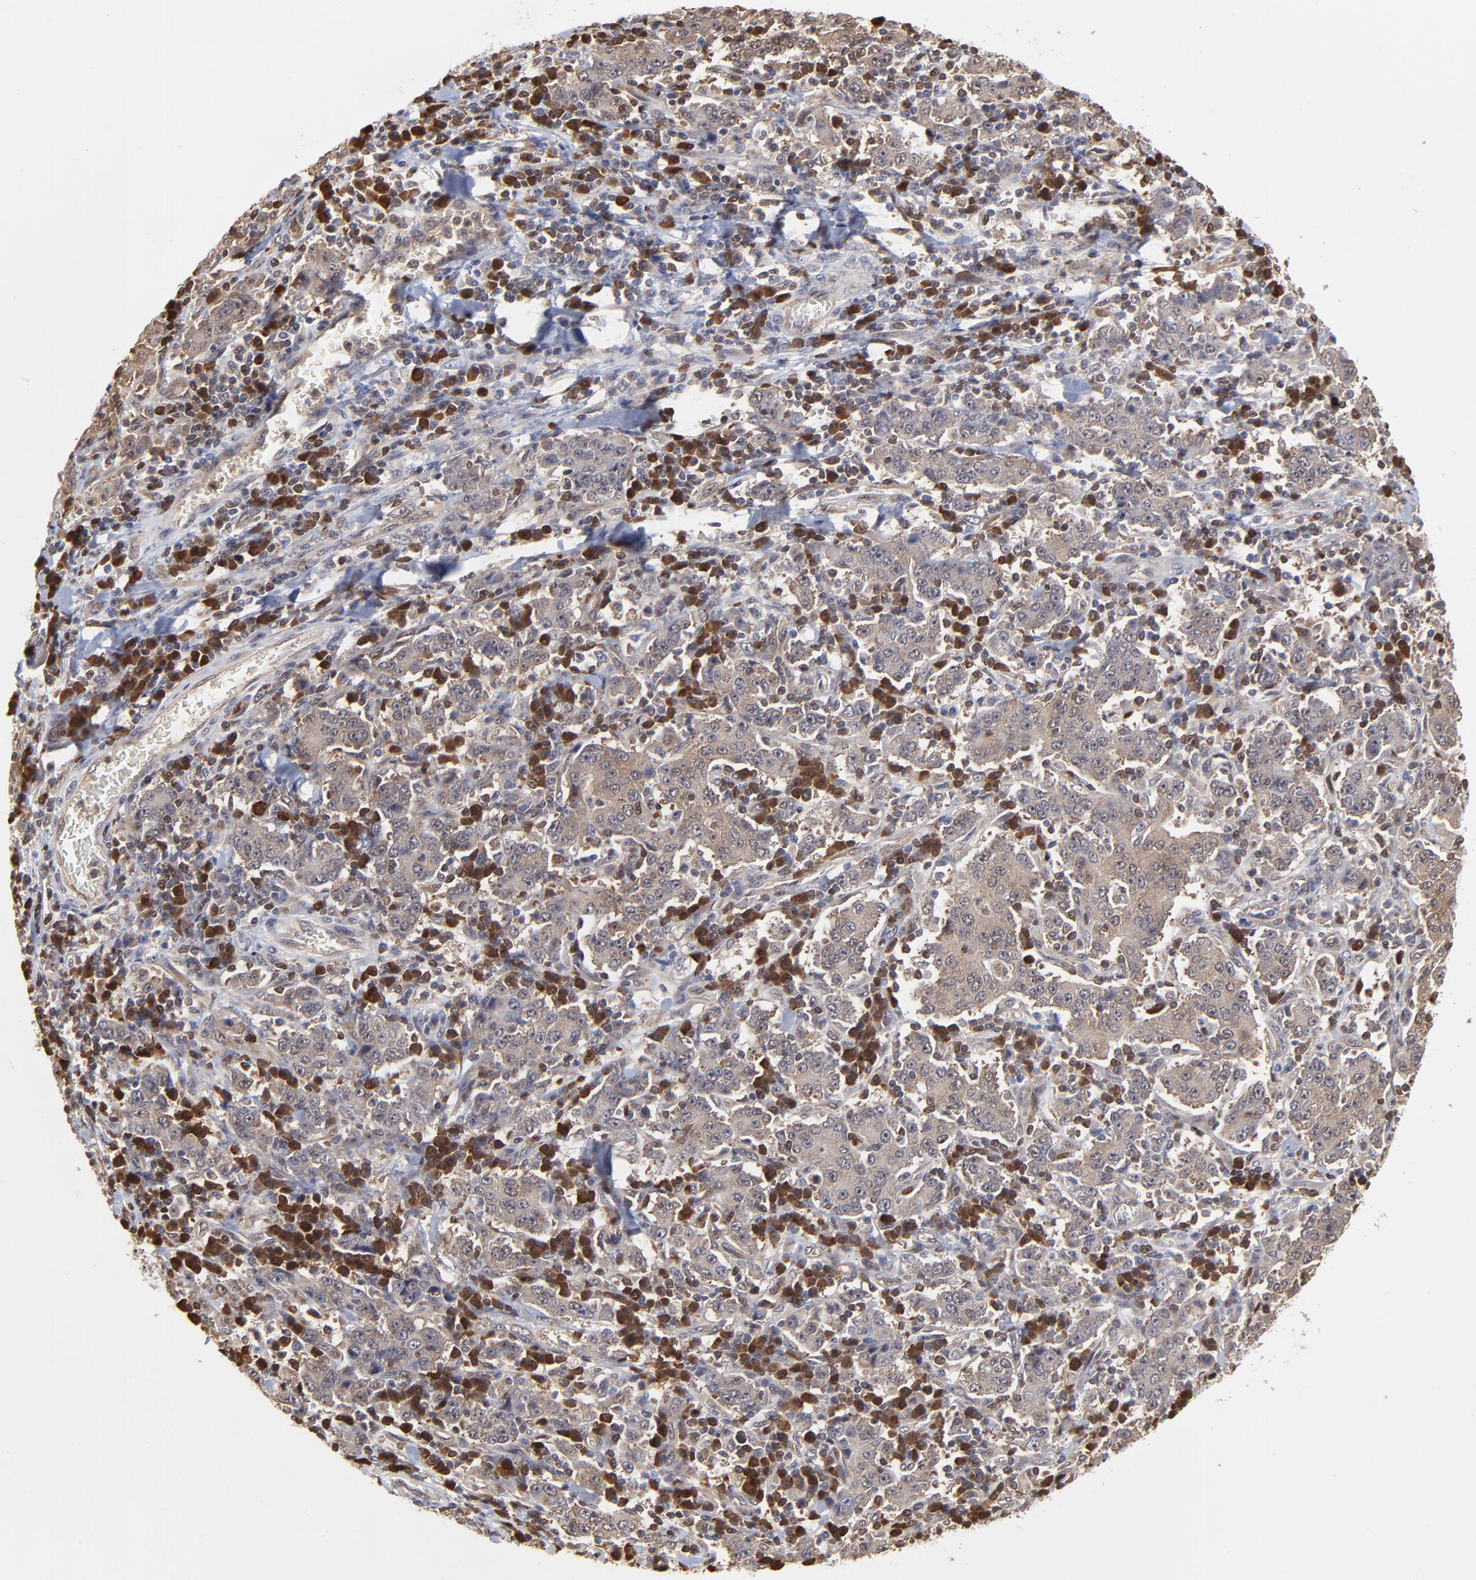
{"staining": {"intensity": "negative", "quantity": "none", "location": "none"}, "tissue": "stomach cancer", "cell_type": "Tumor cells", "image_type": "cancer", "snomed": [{"axis": "morphology", "description": "Normal tissue, NOS"}, {"axis": "morphology", "description": "Adenocarcinoma, NOS"}, {"axis": "topography", "description": "Stomach, upper"}, {"axis": "topography", "description": "Stomach"}], "caption": "Image shows no significant protein expression in tumor cells of stomach cancer (adenocarcinoma).", "gene": "CASP3", "patient": {"sex": "male", "age": 59}}